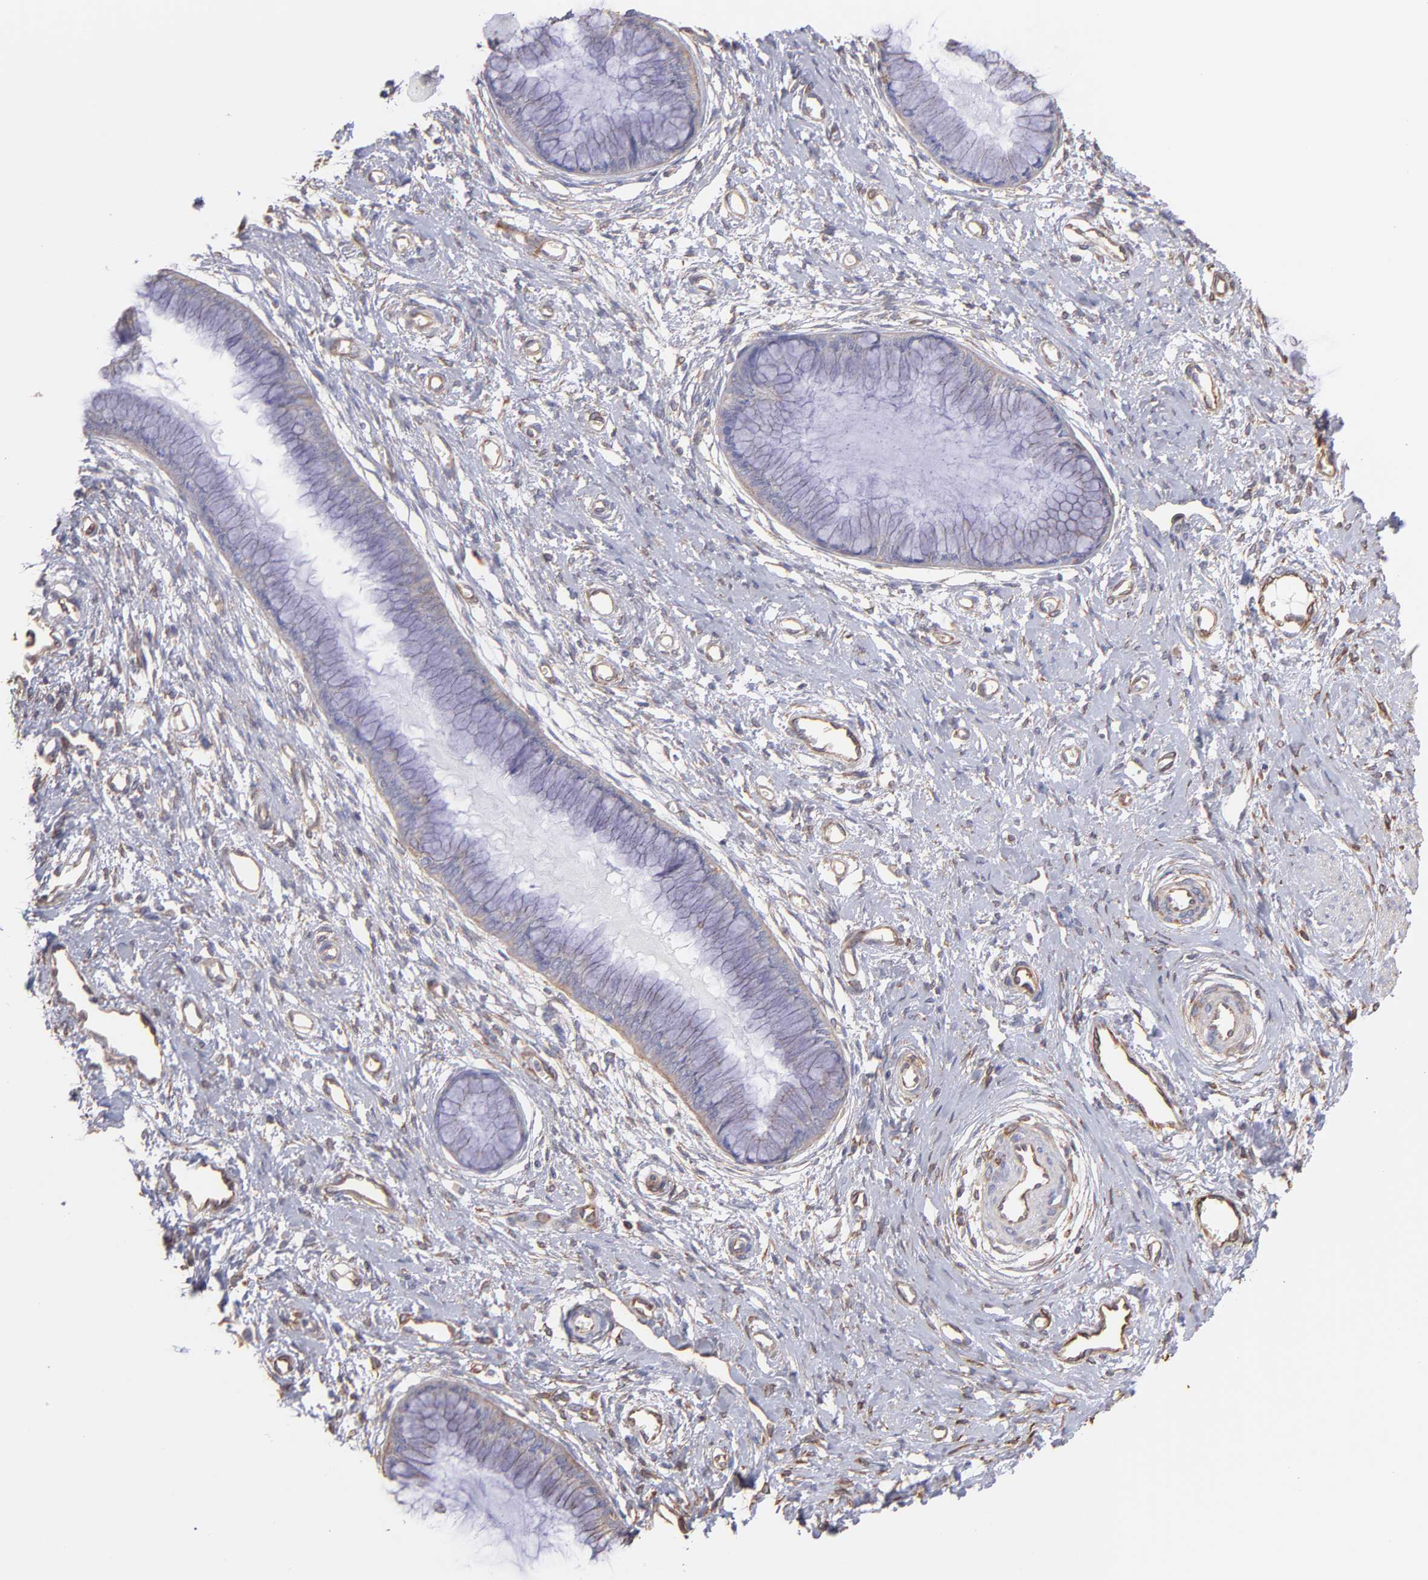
{"staining": {"intensity": "weak", "quantity": "<25%", "location": "cytoplasmic/membranous"}, "tissue": "cervix", "cell_type": "Glandular cells", "image_type": "normal", "snomed": [{"axis": "morphology", "description": "Normal tissue, NOS"}, {"axis": "topography", "description": "Cervix"}], "caption": "The image exhibits no significant positivity in glandular cells of cervix. (DAB (3,3'-diaminobenzidine) immunohistochemistry (IHC), high magnification).", "gene": "PLEC", "patient": {"sex": "female", "age": 55}}